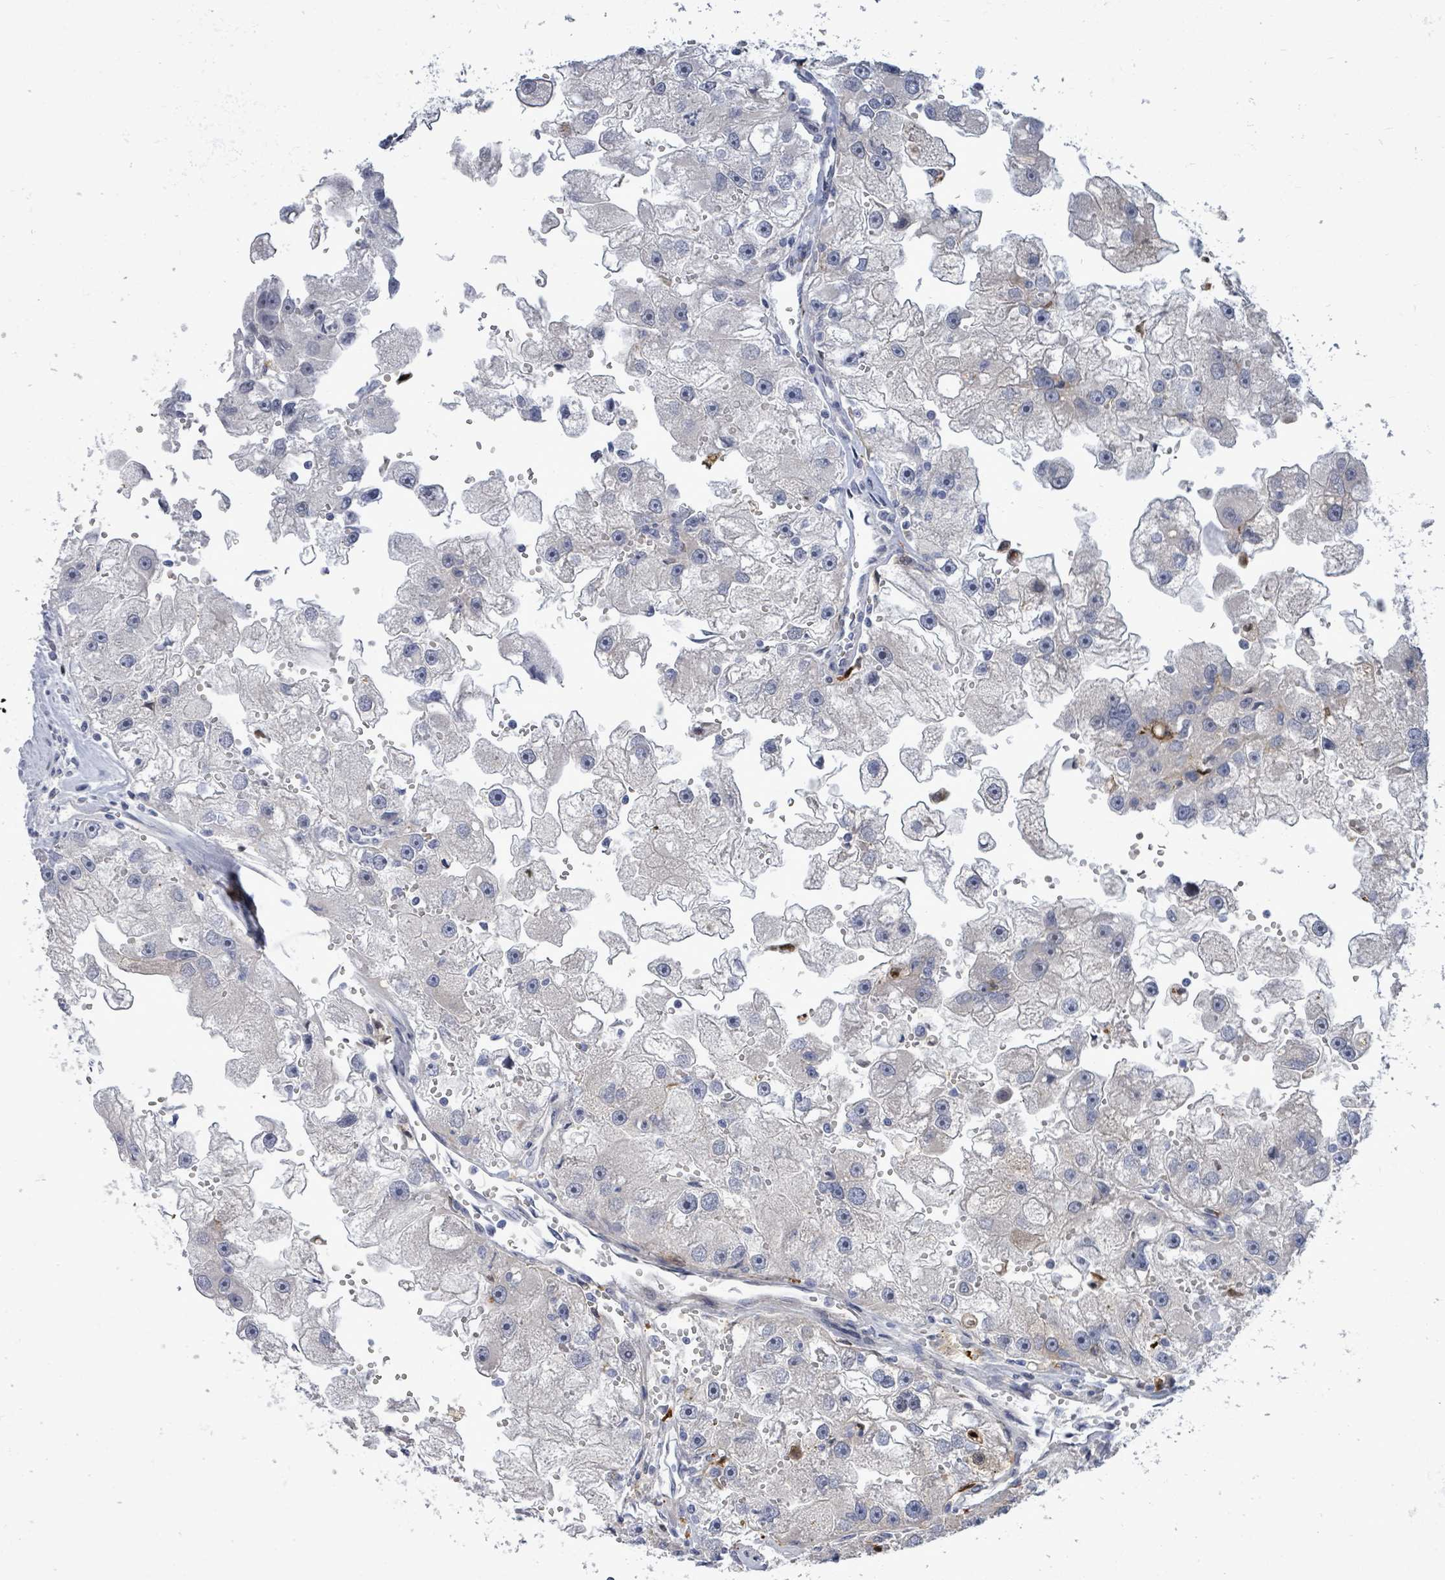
{"staining": {"intensity": "weak", "quantity": "<25%", "location": "cytoplasmic/membranous"}, "tissue": "renal cancer", "cell_type": "Tumor cells", "image_type": "cancer", "snomed": [{"axis": "morphology", "description": "Adenocarcinoma, NOS"}, {"axis": "topography", "description": "Kidney"}], "caption": "Human renal cancer stained for a protein using IHC displays no staining in tumor cells.", "gene": "CT45A5", "patient": {"sex": "male", "age": 63}}